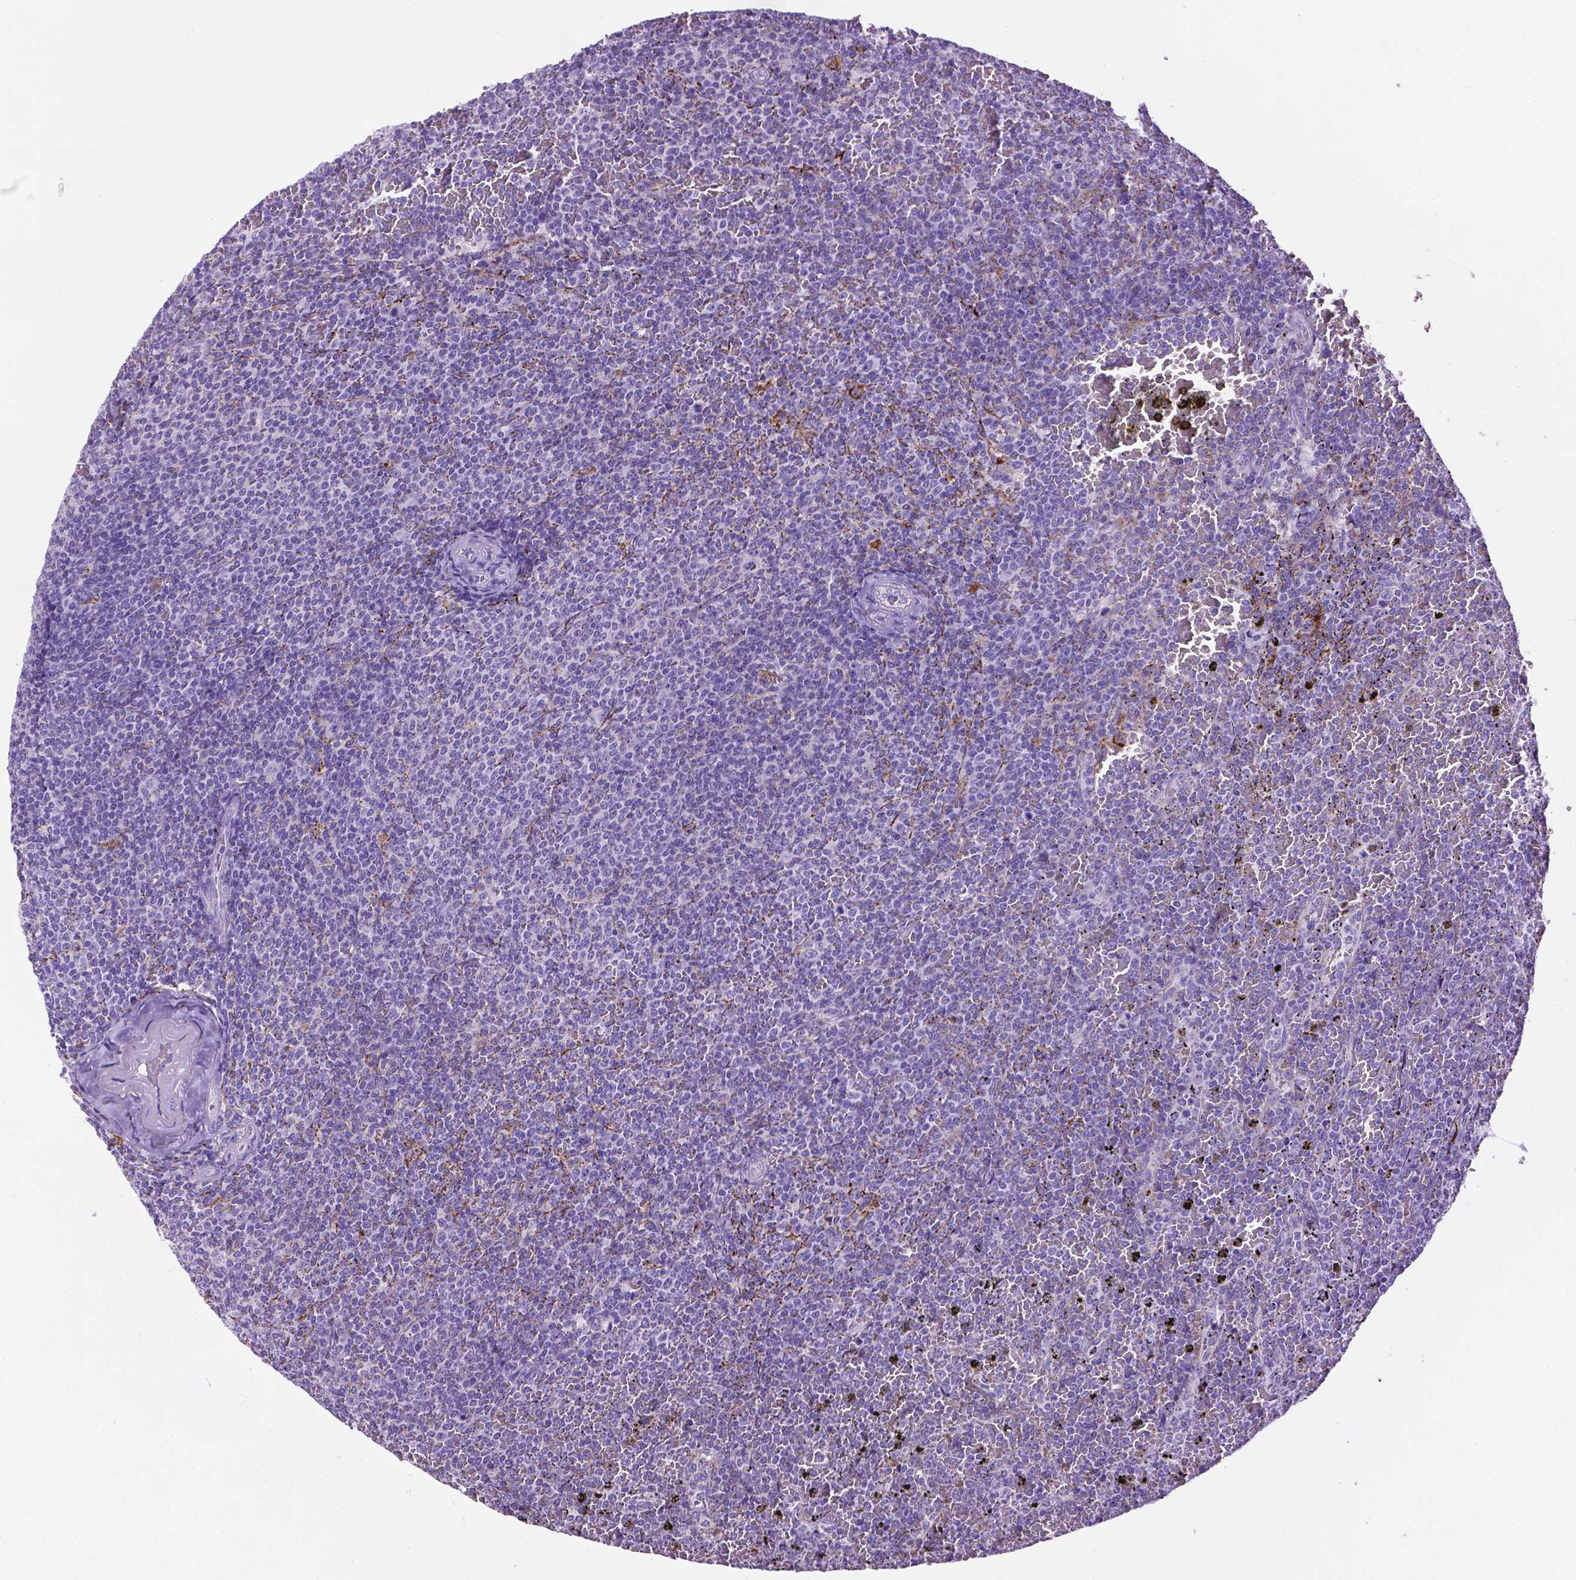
{"staining": {"intensity": "negative", "quantity": "none", "location": "none"}, "tissue": "lymphoma", "cell_type": "Tumor cells", "image_type": "cancer", "snomed": [{"axis": "morphology", "description": "Malignant lymphoma, non-Hodgkin's type, Low grade"}, {"axis": "topography", "description": "Spleen"}], "caption": "DAB (3,3'-diaminobenzidine) immunohistochemical staining of human low-grade malignant lymphoma, non-Hodgkin's type shows no significant positivity in tumor cells.", "gene": "TMEM132E", "patient": {"sex": "female", "age": 77}}